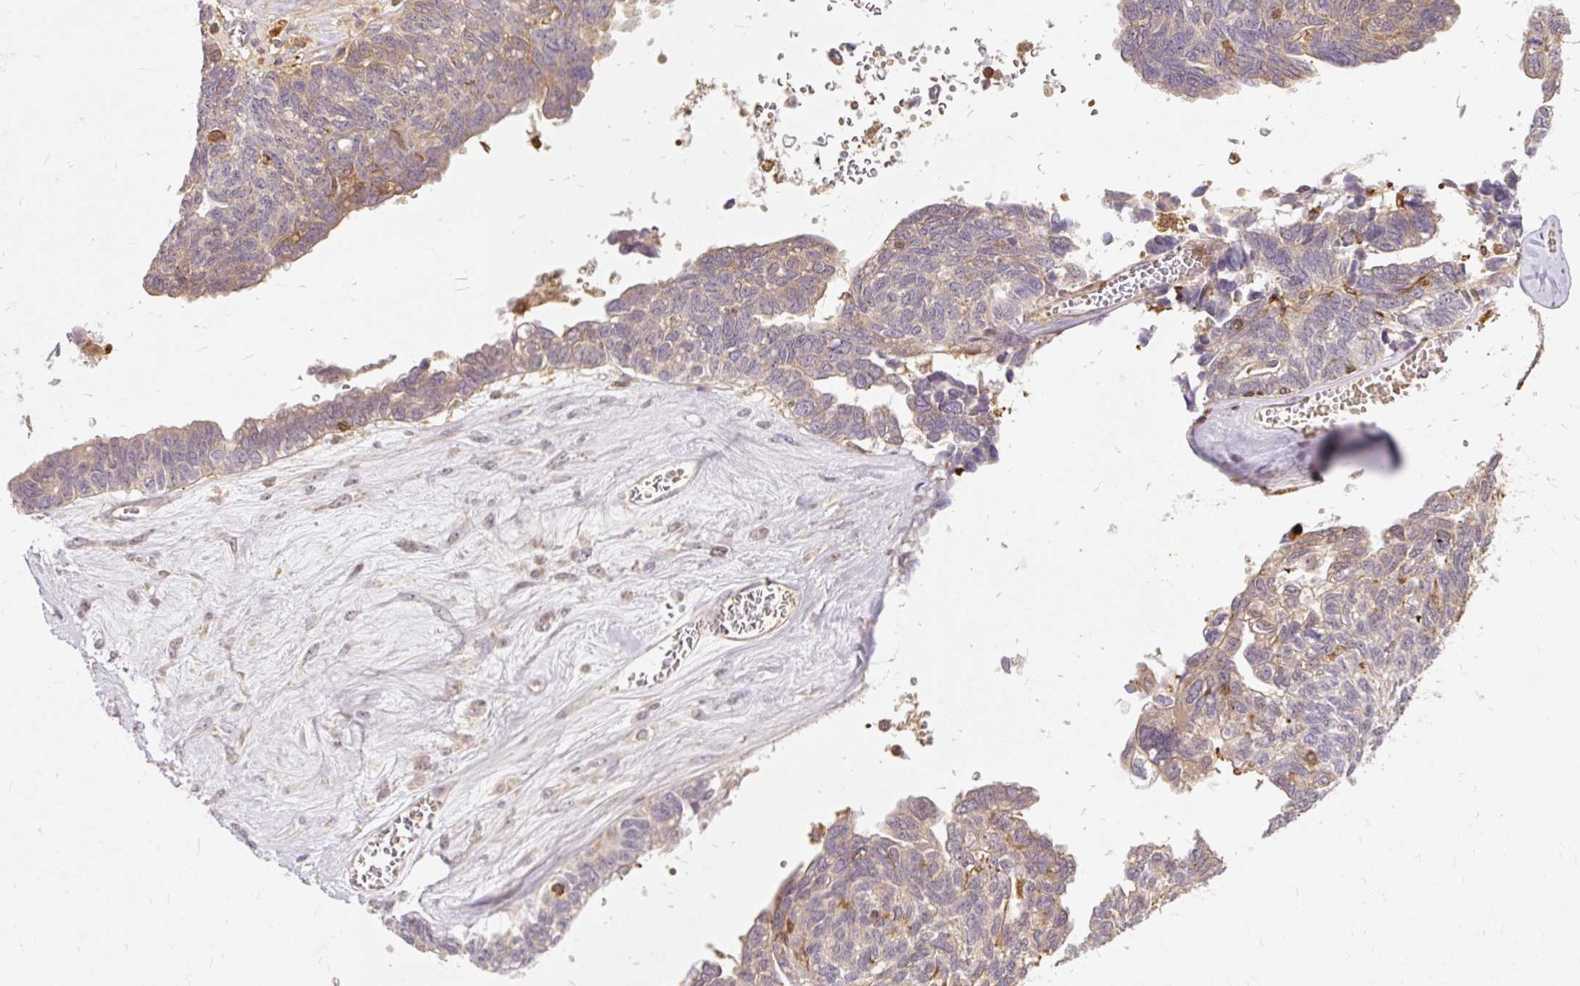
{"staining": {"intensity": "weak", "quantity": "25%-75%", "location": "cytoplasmic/membranous"}, "tissue": "ovarian cancer", "cell_type": "Tumor cells", "image_type": "cancer", "snomed": [{"axis": "morphology", "description": "Cystadenocarcinoma, serous, NOS"}, {"axis": "topography", "description": "Ovary"}], "caption": "Ovarian serous cystadenocarcinoma was stained to show a protein in brown. There is low levels of weak cytoplasmic/membranous expression in about 25%-75% of tumor cells.", "gene": "AP5S1", "patient": {"sex": "female", "age": 79}}